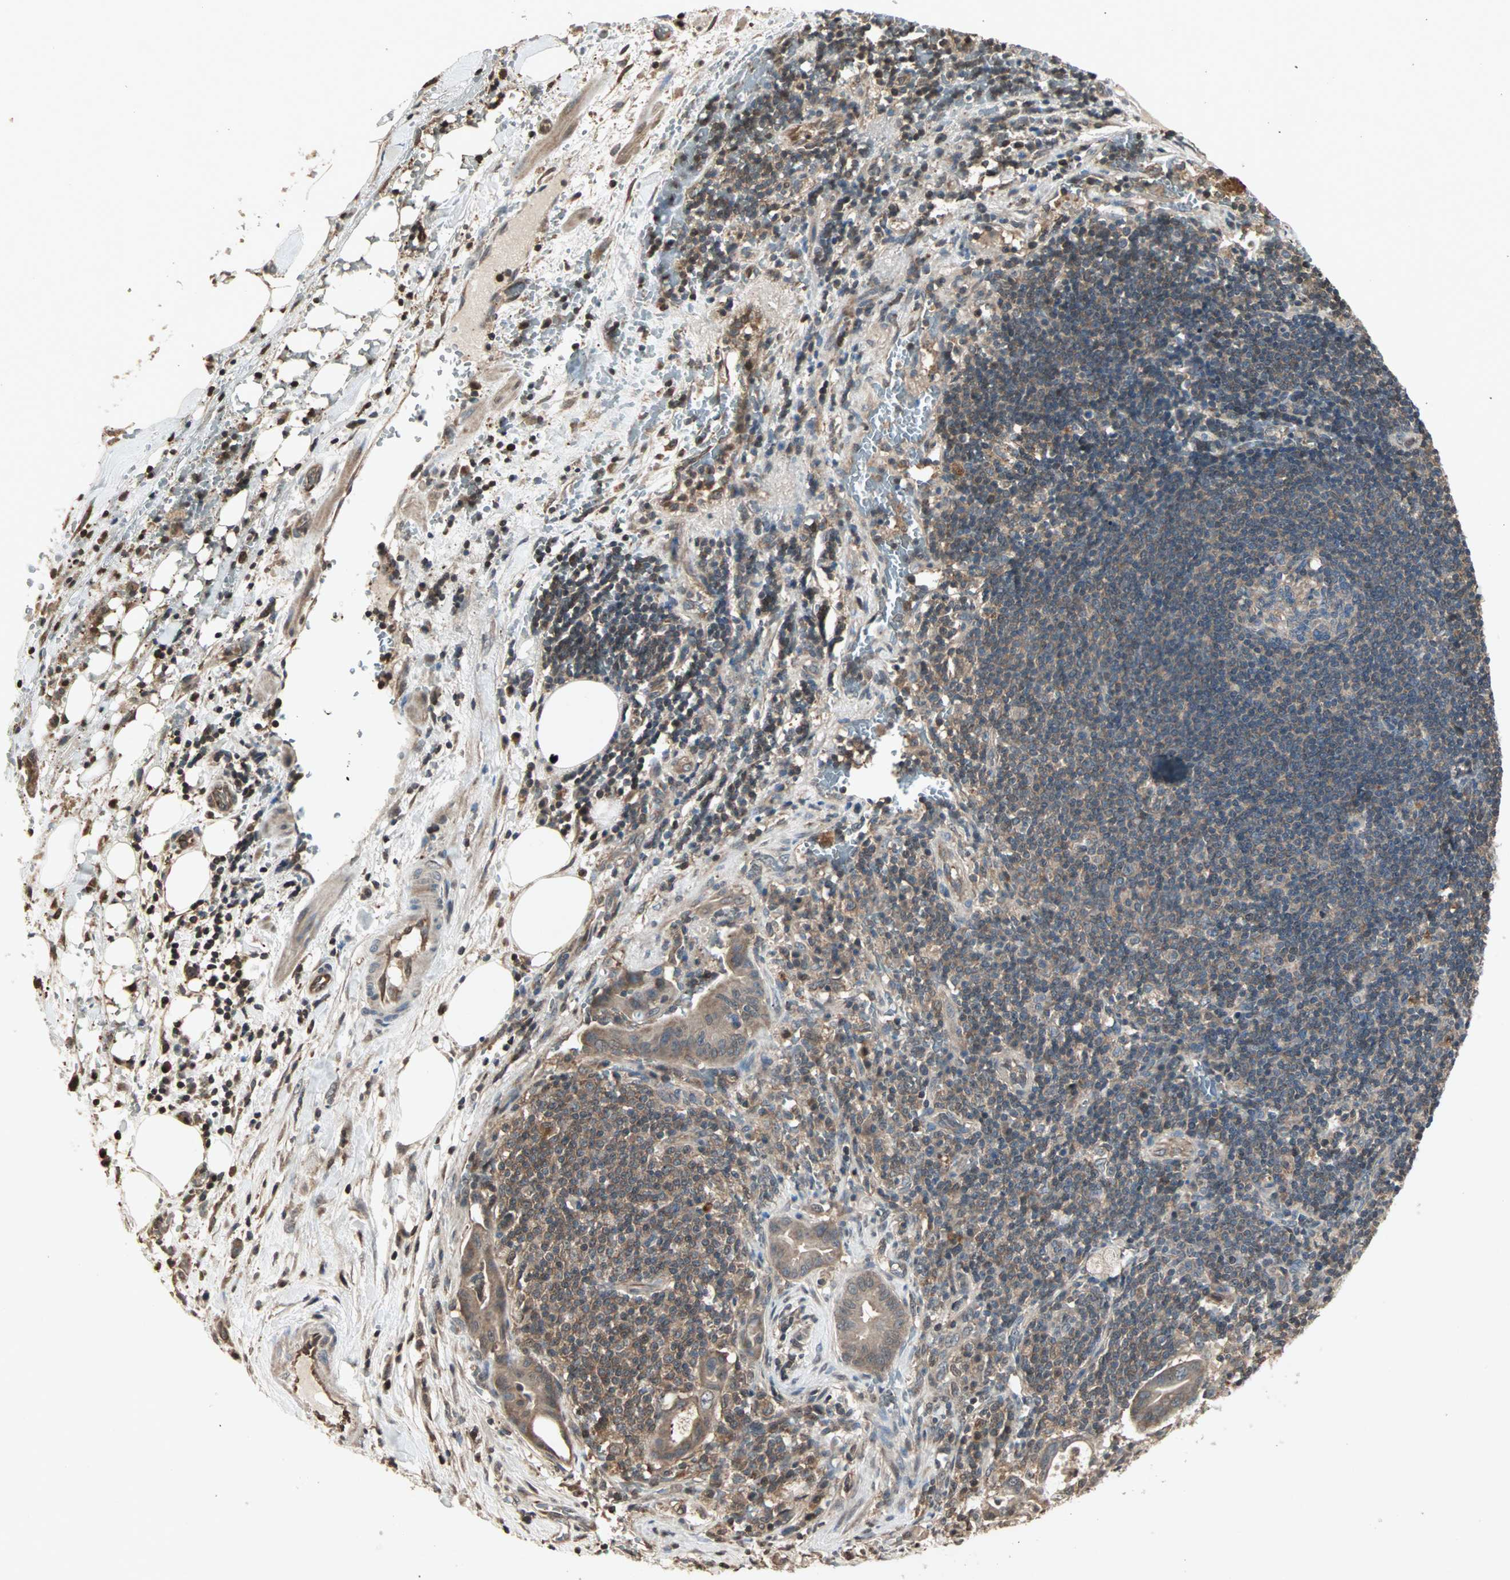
{"staining": {"intensity": "moderate", "quantity": ">75%", "location": "cytoplasmic/membranous,nuclear"}, "tissue": "liver cancer", "cell_type": "Tumor cells", "image_type": "cancer", "snomed": [{"axis": "morphology", "description": "Cholangiocarcinoma"}, {"axis": "topography", "description": "Liver"}], "caption": "High-magnification brightfield microscopy of liver cholangiocarcinoma stained with DAB (3,3'-diaminobenzidine) (brown) and counterstained with hematoxylin (blue). tumor cells exhibit moderate cytoplasmic/membranous and nuclear positivity is seen in approximately>75% of cells.", "gene": "DRG2", "patient": {"sex": "female", "age": 68}}